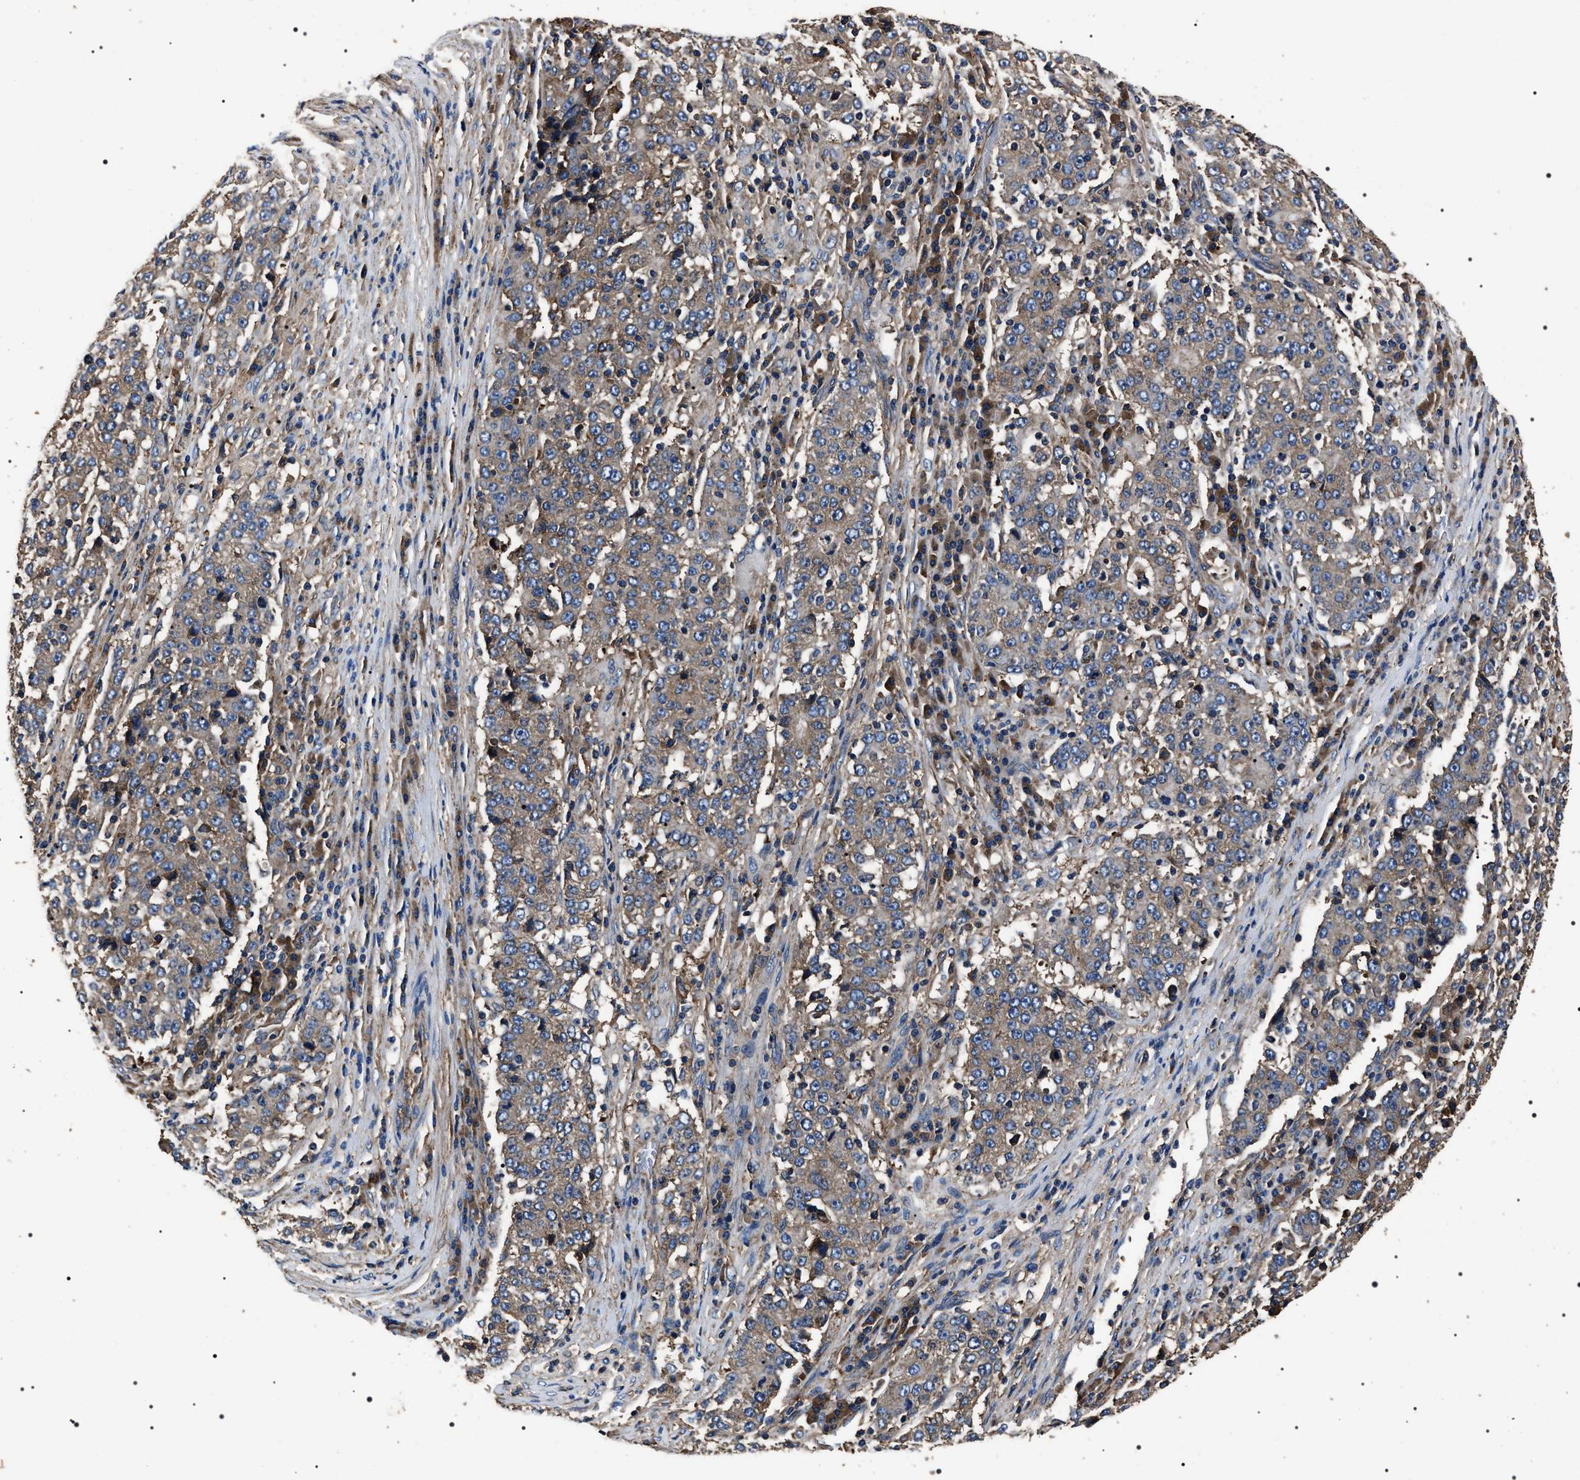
{"staining": {"intensity": "weak", "quantity": ">75%", "location": "cytoplasmic/membranous"}, "tissue": "stomach cancer", "cell_type": "Tumor cells", "image_type": "cancer", "snomed": [{"axis": "morphology", "description": "Adenocarcinoma, NOS"}, {"axis": "topography", "description": "Stomach"}], "caption": "Brown immunohistochemical staining in stomach cancer (adenocarcinoma) displays weak cytoplasmic/membranous positivity in approximately >75% of tumor cells.", "gene": "HSCB", "patient": {"sex": "male", "age": 59}}